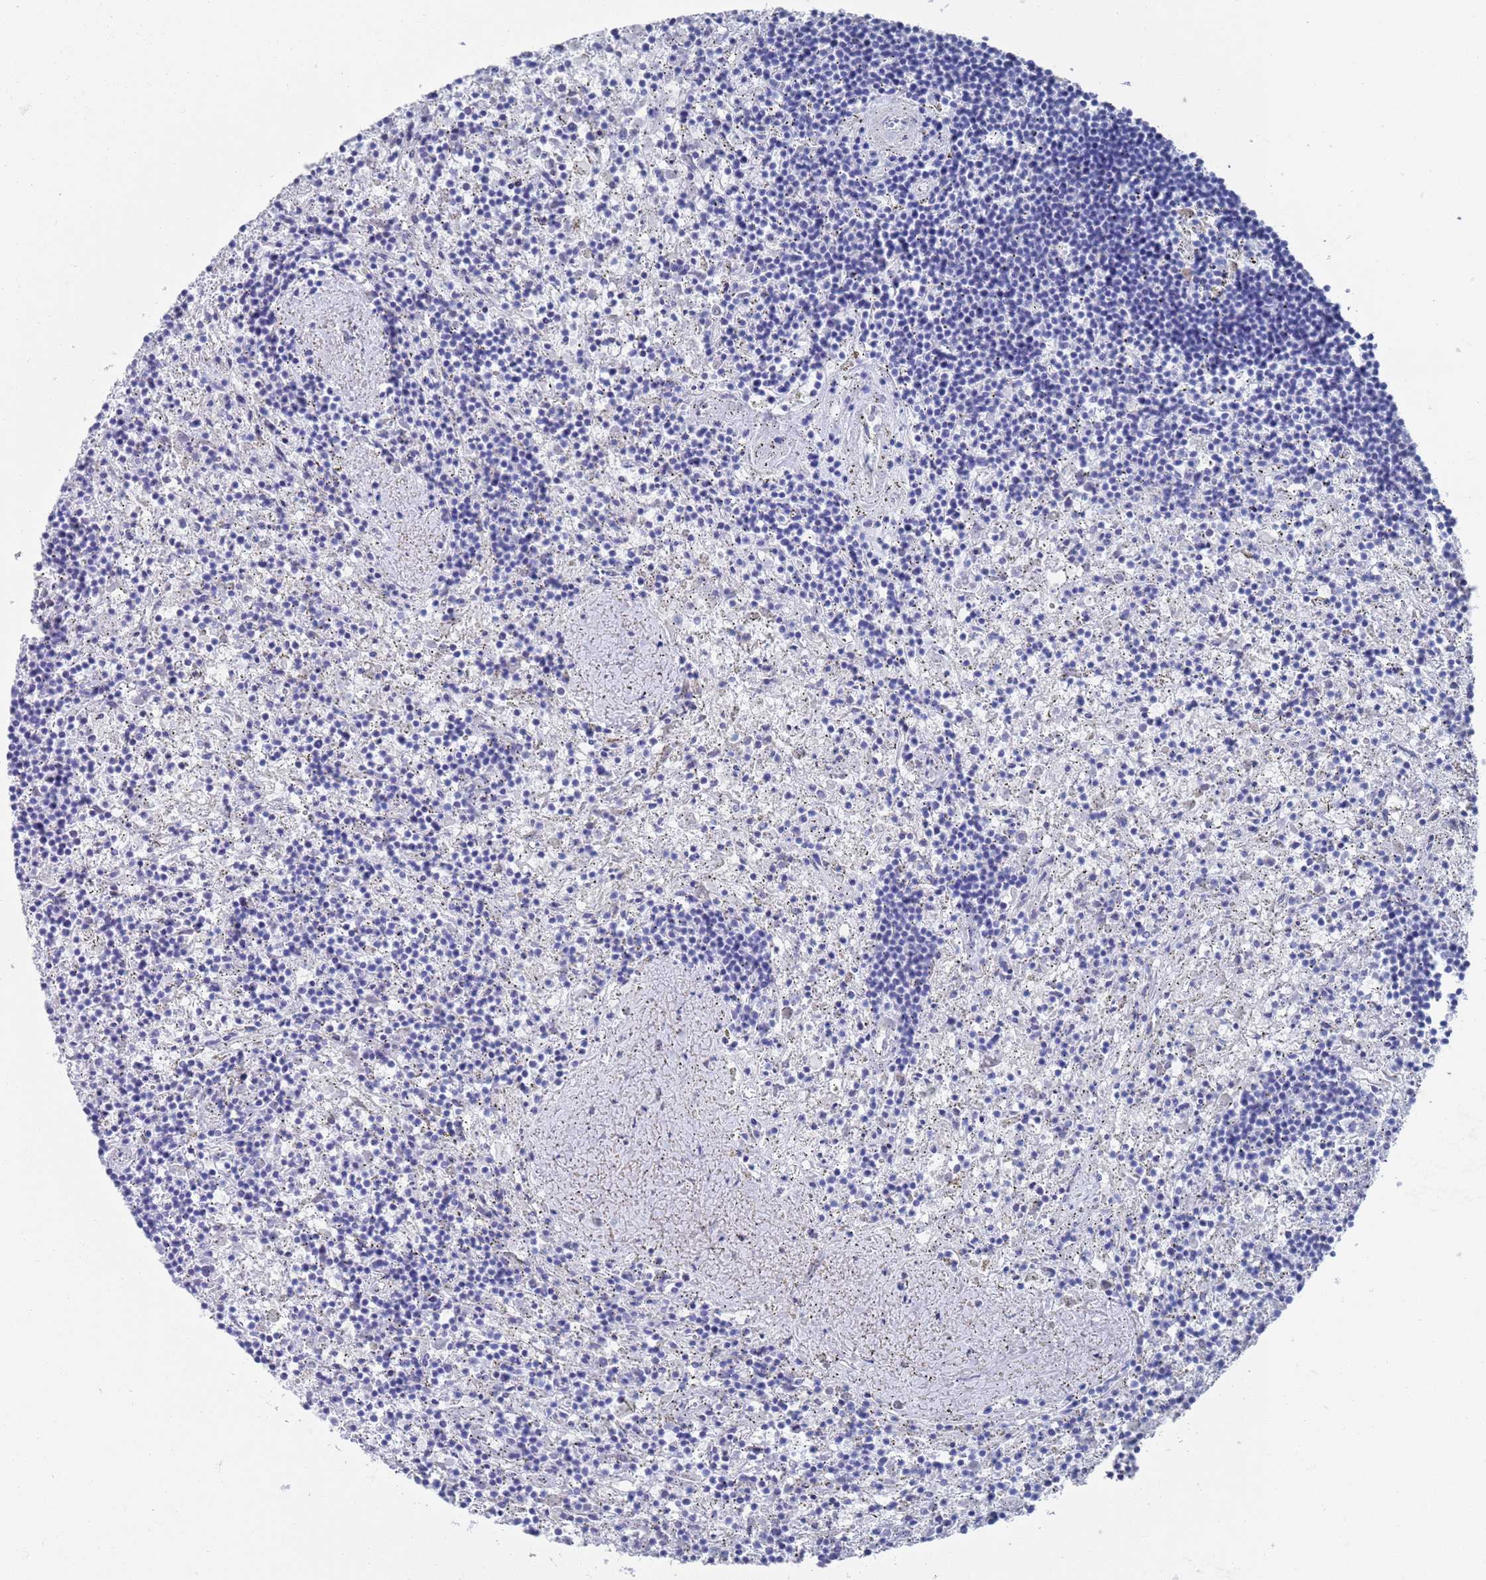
{"staining": {"intensity": "negative", "quantity": "none", "location": "none"}, "tissue": "lymphoma", "cell_type": "Tumor cells", "image_type": "cancer", "snomed": [{"axis": "morphology", "description": "Malignant lymphoma, non-Hodgkin's type, Low grade"}, {"axis": "topography", "description": "Spleen"}], "caption": "A histopathology image of lymphoma stained for a protein displays no brown staining in tumor cells. (DAB immunohistochemistry with hematoxylin counter stain).", "gene": "MTMR2", "patient": {"sex": "male", "age": 76}}